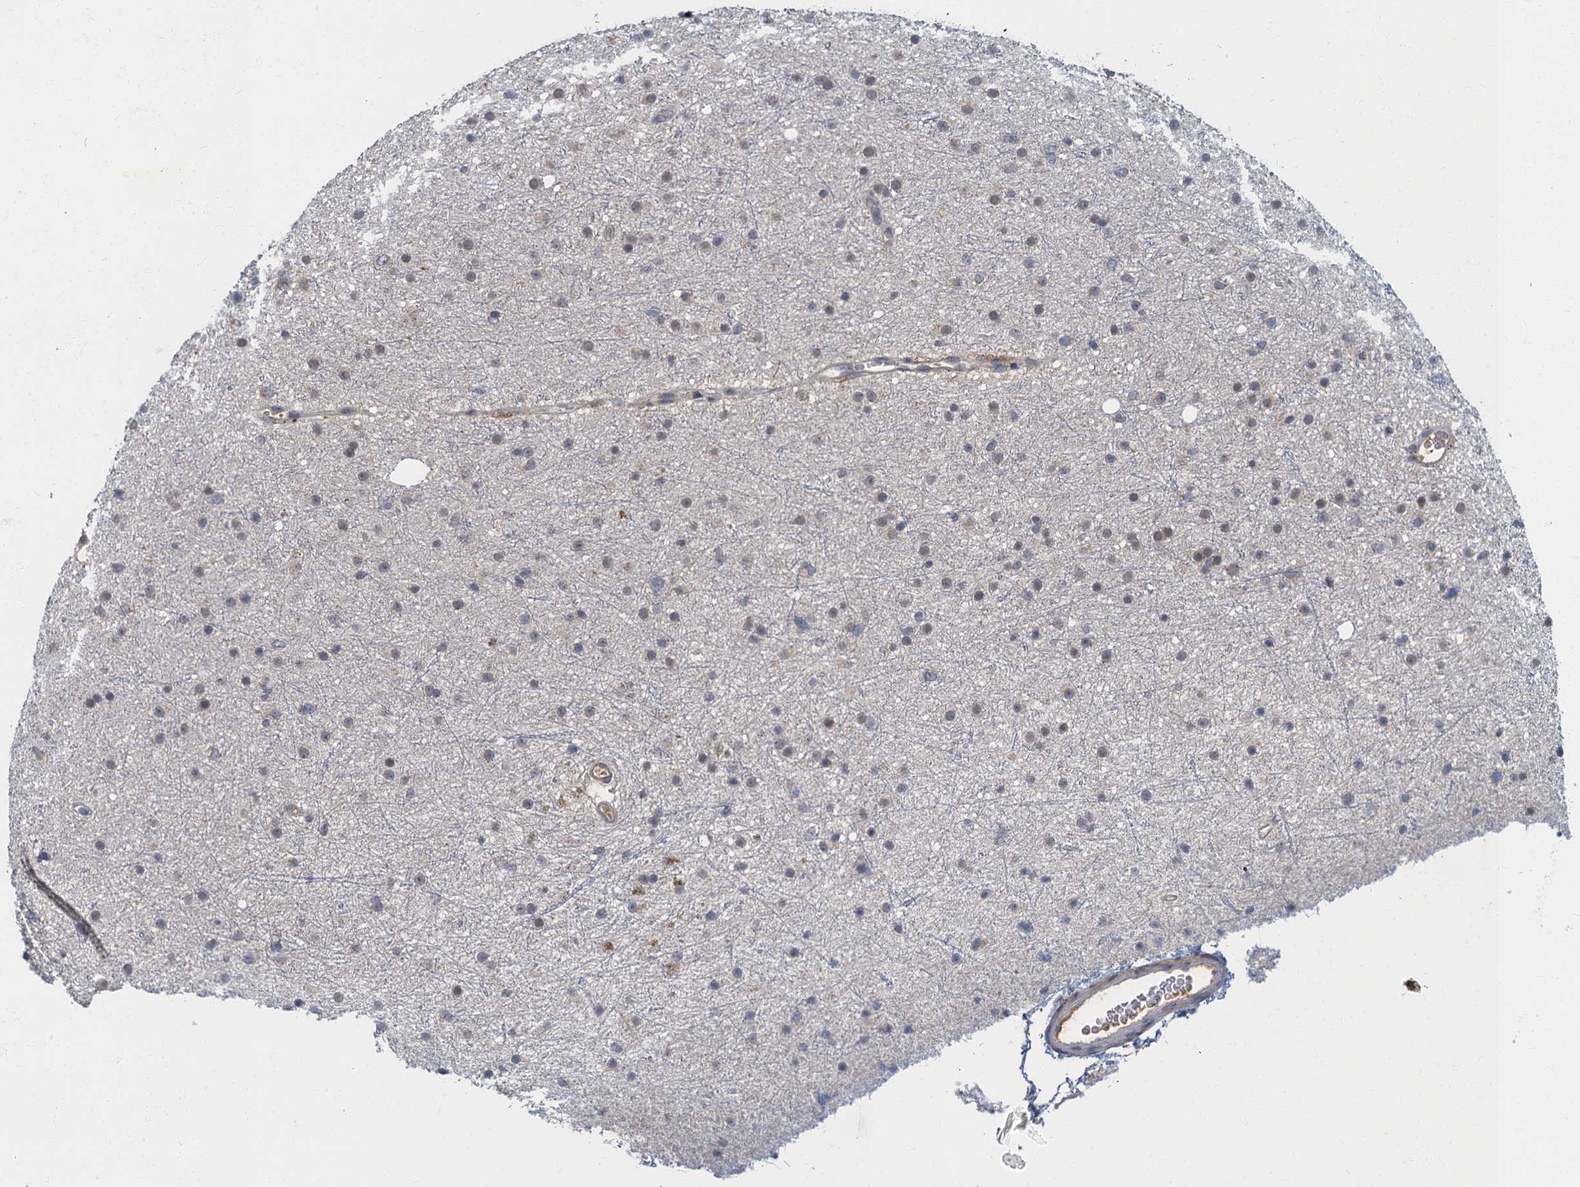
{"staining": {"intensity": "weak", "quantity": "<25%", "location": "cytoplasmic/membranous"}, "tissue": "glioma", "cell_type": "Tumor cells", "image_type": "cancer", "snomed": [{"axis": "morphology", "description": "Glioma, malignant, Low grade"}, {"axis": "topography", "description": "Cerebral cortex"}], "caption": "Immunohistochemistry (IHC) image of glioma stained for a protein (brown), which demonstrates no staining in tumor cells.", "gene": "WDCP", "patient": {"sex": "female", "age": 39}}